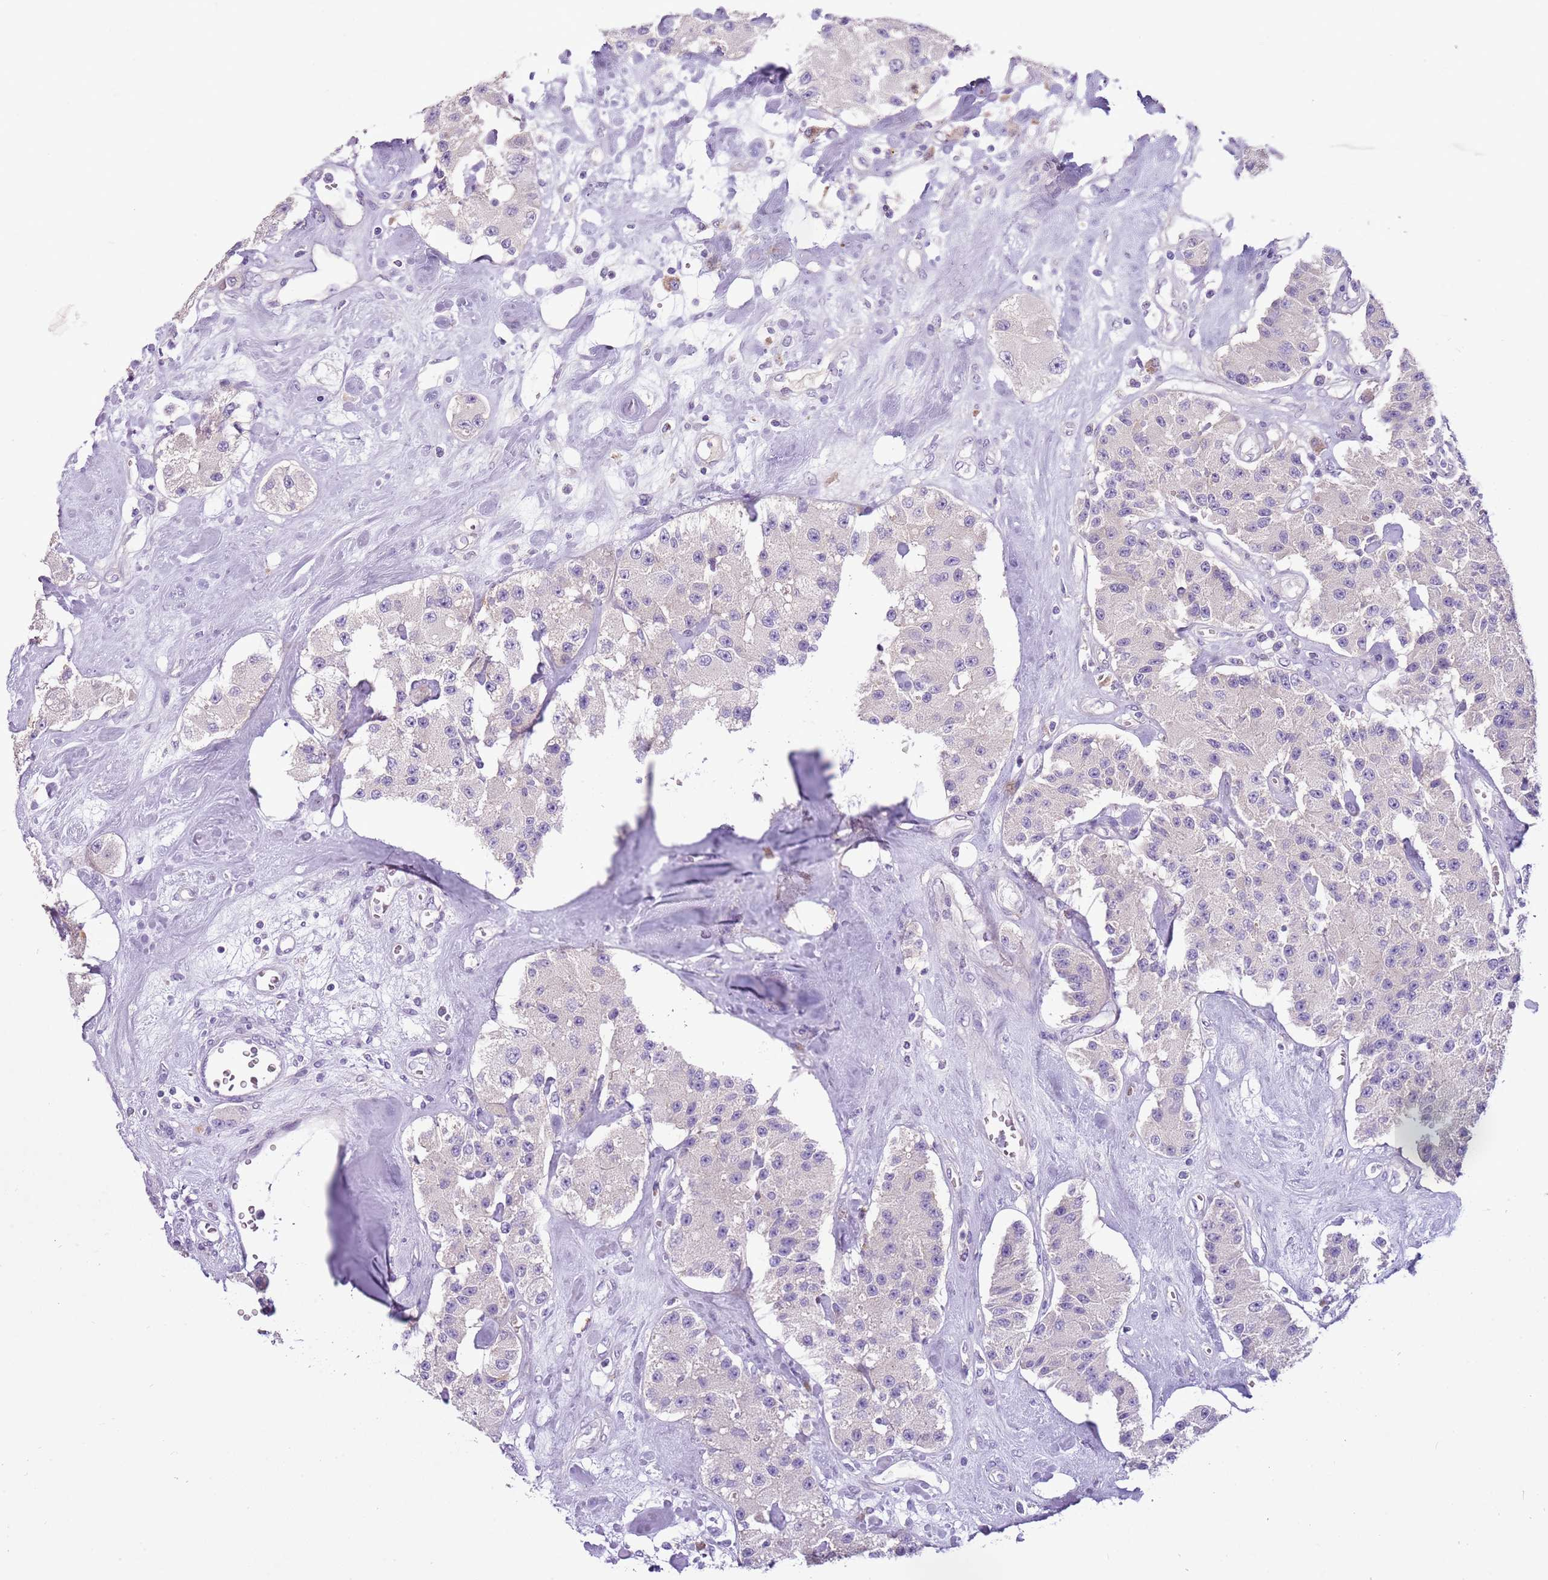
{"staining": {"intensity": "negative", "quantity": "none", "location": "none"}, "tissue": "carcinoid", "cell_type": "Tumor cells", "image_type": "cancer", "snomed": [{"axis": "morphology", "description": "Carcinoid, malignant, NOS"}, {"axis": "topography", "description": "Pancreas"}], "caption": "DAB immunohistochemical staining of human carcinoid exhibits no significant positivity in tumor cells.", "gene": "SCAMP5", "patient": {"sex": "male", "age": 41}}